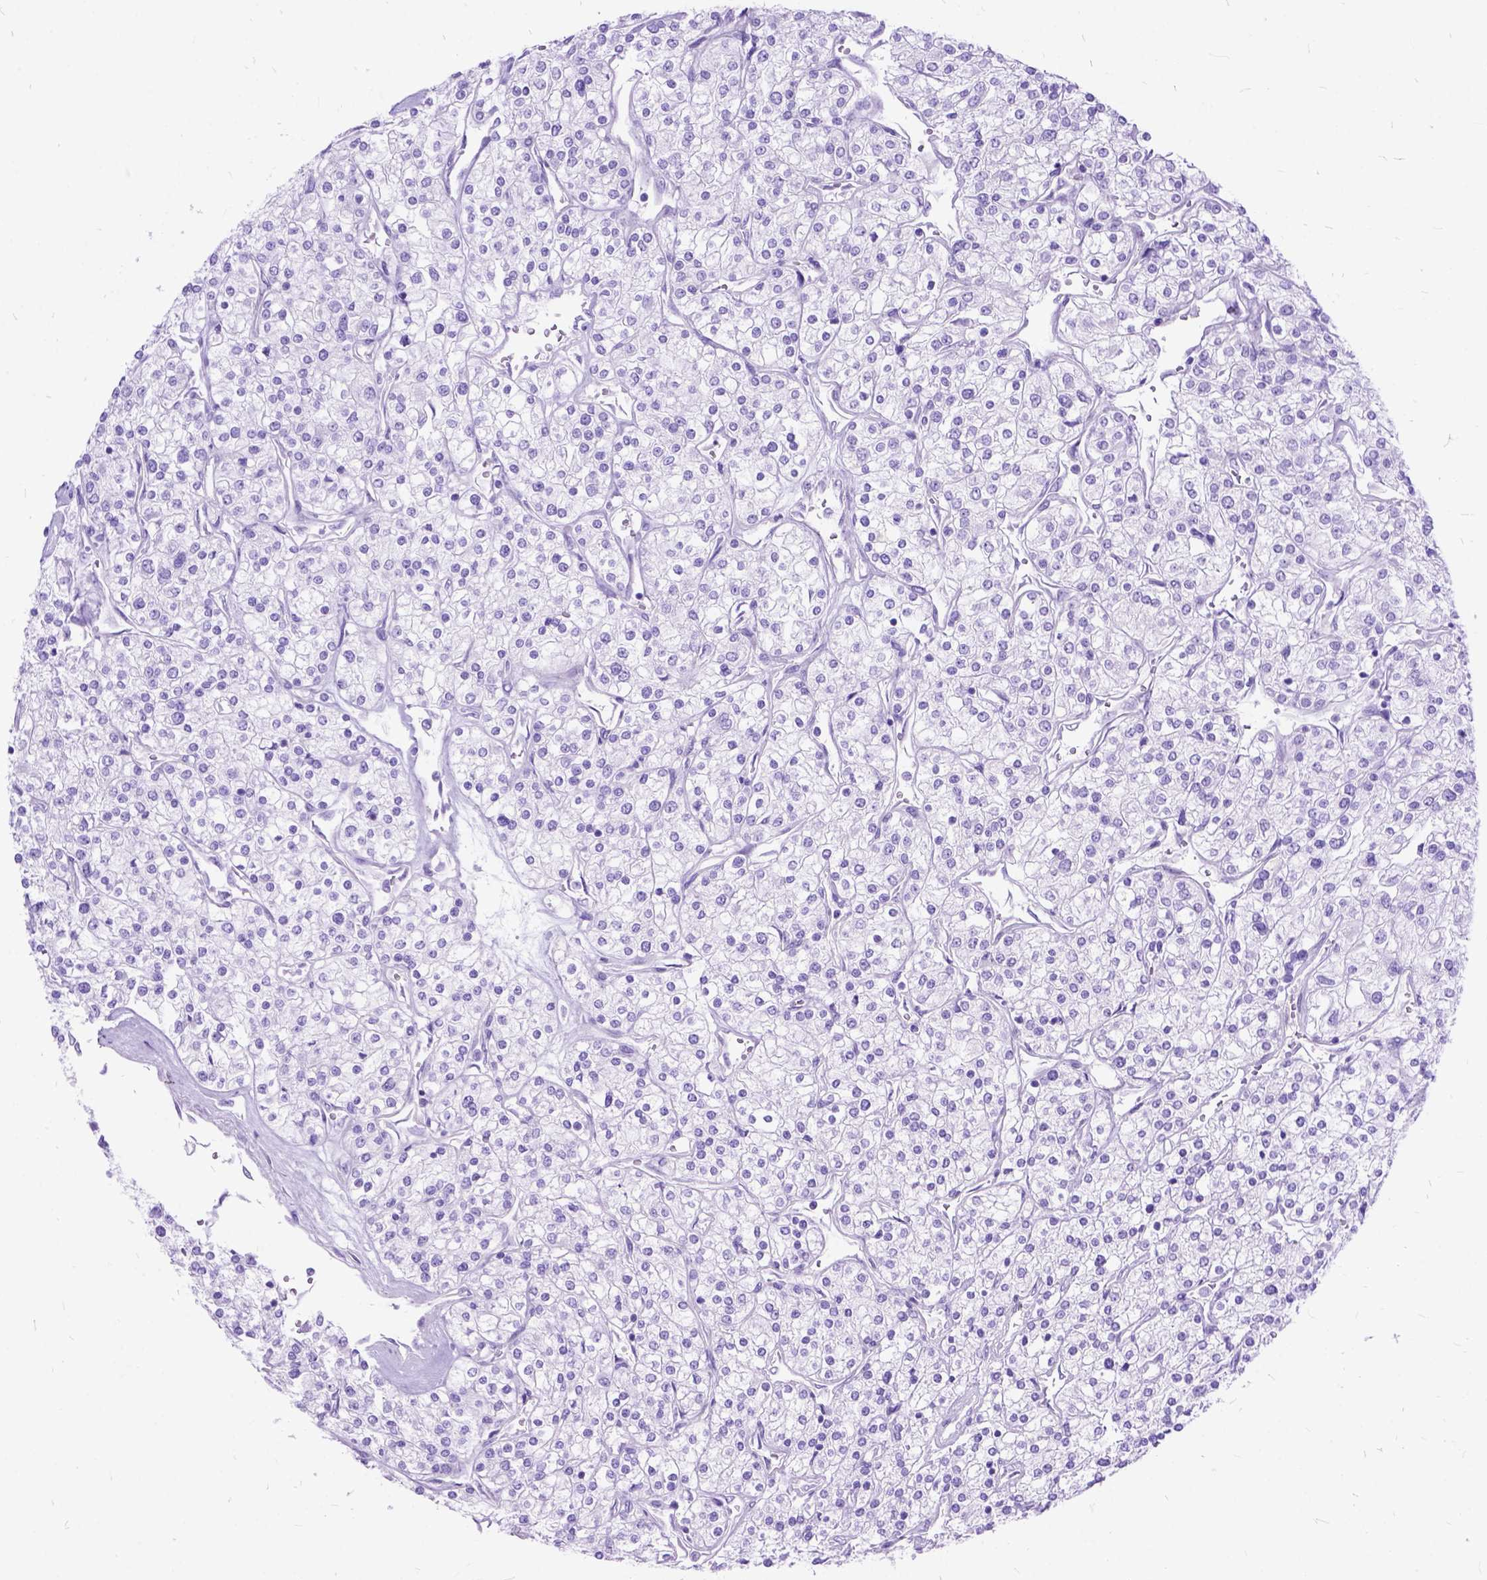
{"staining": {"intensity": "negative", "quantity": "none", "location": "none"}, "tissue": "renal cancer", "cell_type": "Tumor cells", "image_type": "cancer", "snomed": [{"axis": "morphology", "description": "Adenocarcinoma, NOS"}, {"axis": "topography", "description": "Kidney"}], "caption": "DAB (3,3'-diaminobenzidine) immunohistochemical staining of human renal cancer demonstrates no significant positivity in tumor cells.", "gene": "ARL9", "patient": {"sex": "male", "age": 80}}